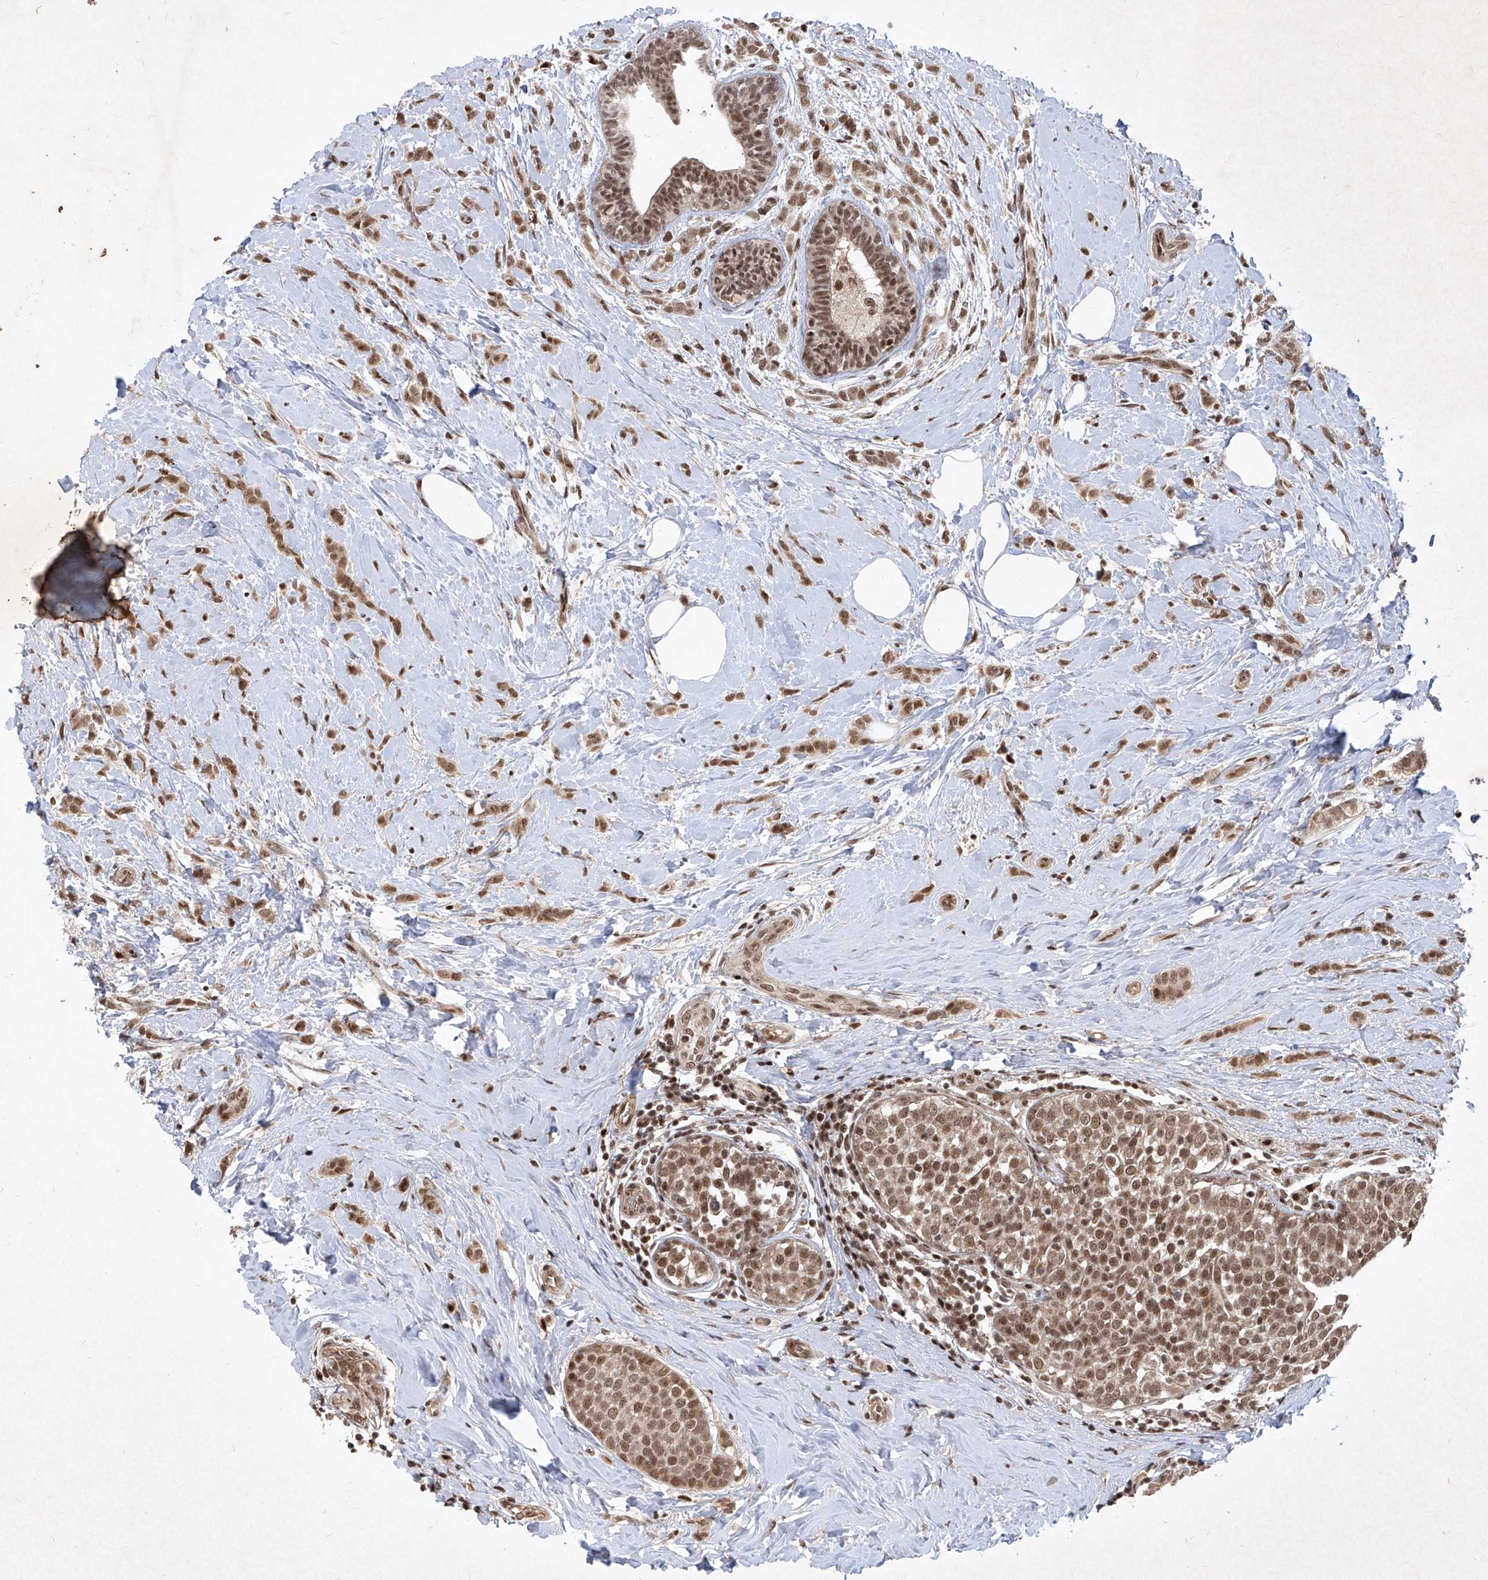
{"staining": {"intensity": "moderate", "quantity": ">75%", "location": "cytoplasmic/membranous,nuclear"}, "tissue": "breast cancer", "cell_type": "Tumor cells", "image_type": "cancer", "snomed": [{"axis": "morphology", "description": "Lobular carcinoma, in situ"}, {"axis": "morphology", "description": "Lobular carcinoma"}, {"axis": "topography", "description": "Breast"}], "caption": "This is a photomicrograph of immunohistochemistry (IHC) staining of breast lobular carcinoma in situ, which shows moderate staining in the cytoplasmic/membranous and nuclear of tumor cells.", "gene": "IRF2", "patient": {"sex": "female", "age": 41}}